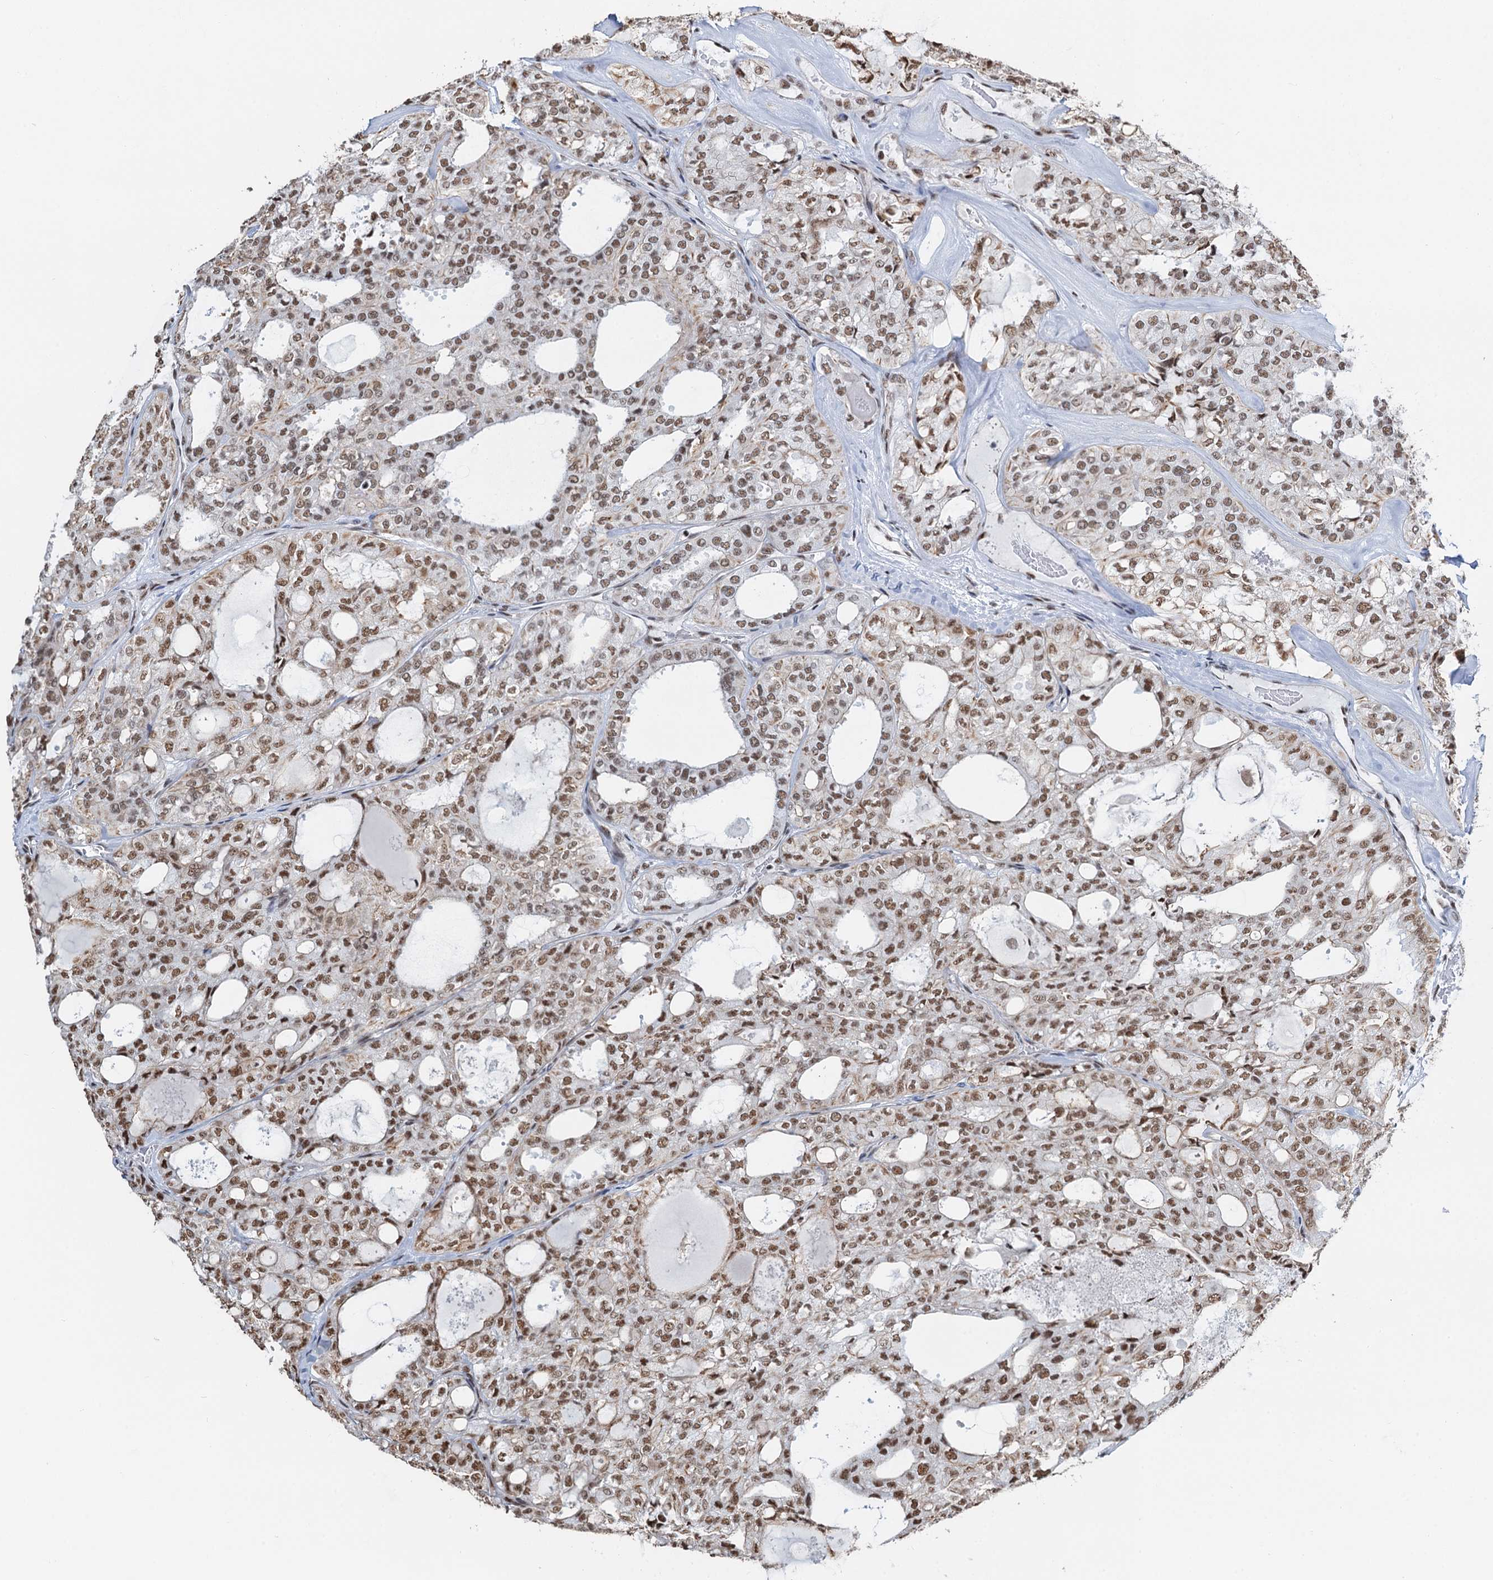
{"staining": {"intensity": "moderate", "quantity": ">75%", "location": "nuclear"}, "tissue": "thyroid cancer", "cell_type": "Tumor cells", "image_type": "cancer", "snomed": [{"axis": "morphology", "description": "Follicular adenoma carcinoma, NOS"}, {"axis": "topography", "description": "Thyroid gland"}], "caption": "Immunohistochemical staining of thyroid cancer reveals medium levels of moderate nuclear protein positivity in approximately >75% of tumor cells.", "gene": "ZNF609", "patient": {"sex": "male", "age": 75}}